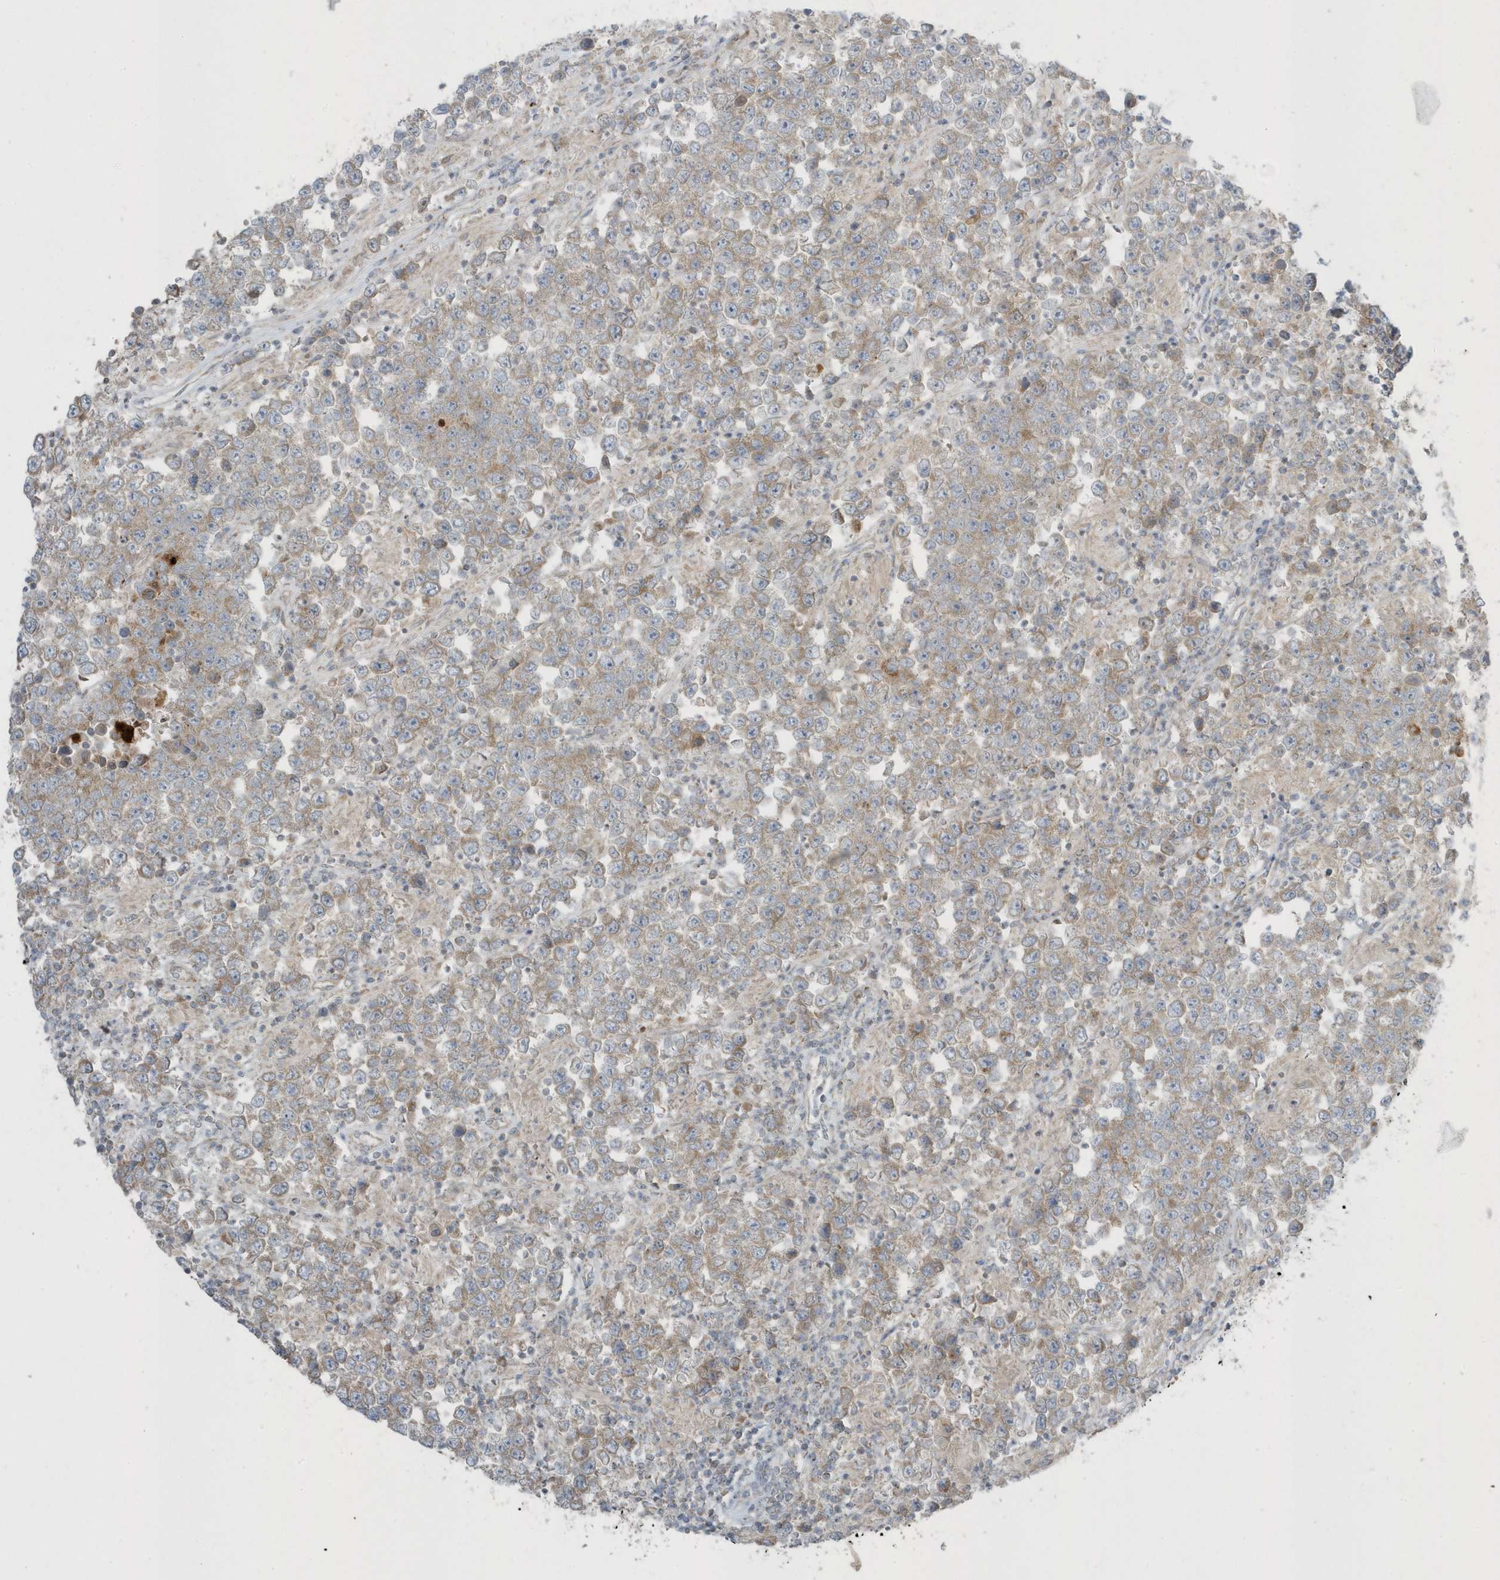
{"staining": {"intensity": "weak", "quantity": "25%-75%", "location": "cytoplasmic/membranous"}, "tissue": "testis cancer", "cell_type": "Tumor cells", "image_type": "cancer", "snomed": [{"axis": "morphology", "description": "Normal tissue, NOS"}, {"axis": "morphology", "description": "Urothelial carcinoma, High grade"}, {"axis": "morphology", "description": "Seminoma, NOS"}, {"axis": "morphology", "description": "Carcinoma, Embryonal, NOS"}, {"axis": "topography", "description": "Urinary bladder"}, {"axis": "topography", "description": "Testis"}], "caption": "The histopathology image reveals immunohistochemical staining of embryonal carcinoma (testis). There is weak cytoplasmic/membranous expression is present in approximately 25%-75% of tumor cells.", "gene": "SLC38A2", "patient": {"sex": "male", "age": 41}}